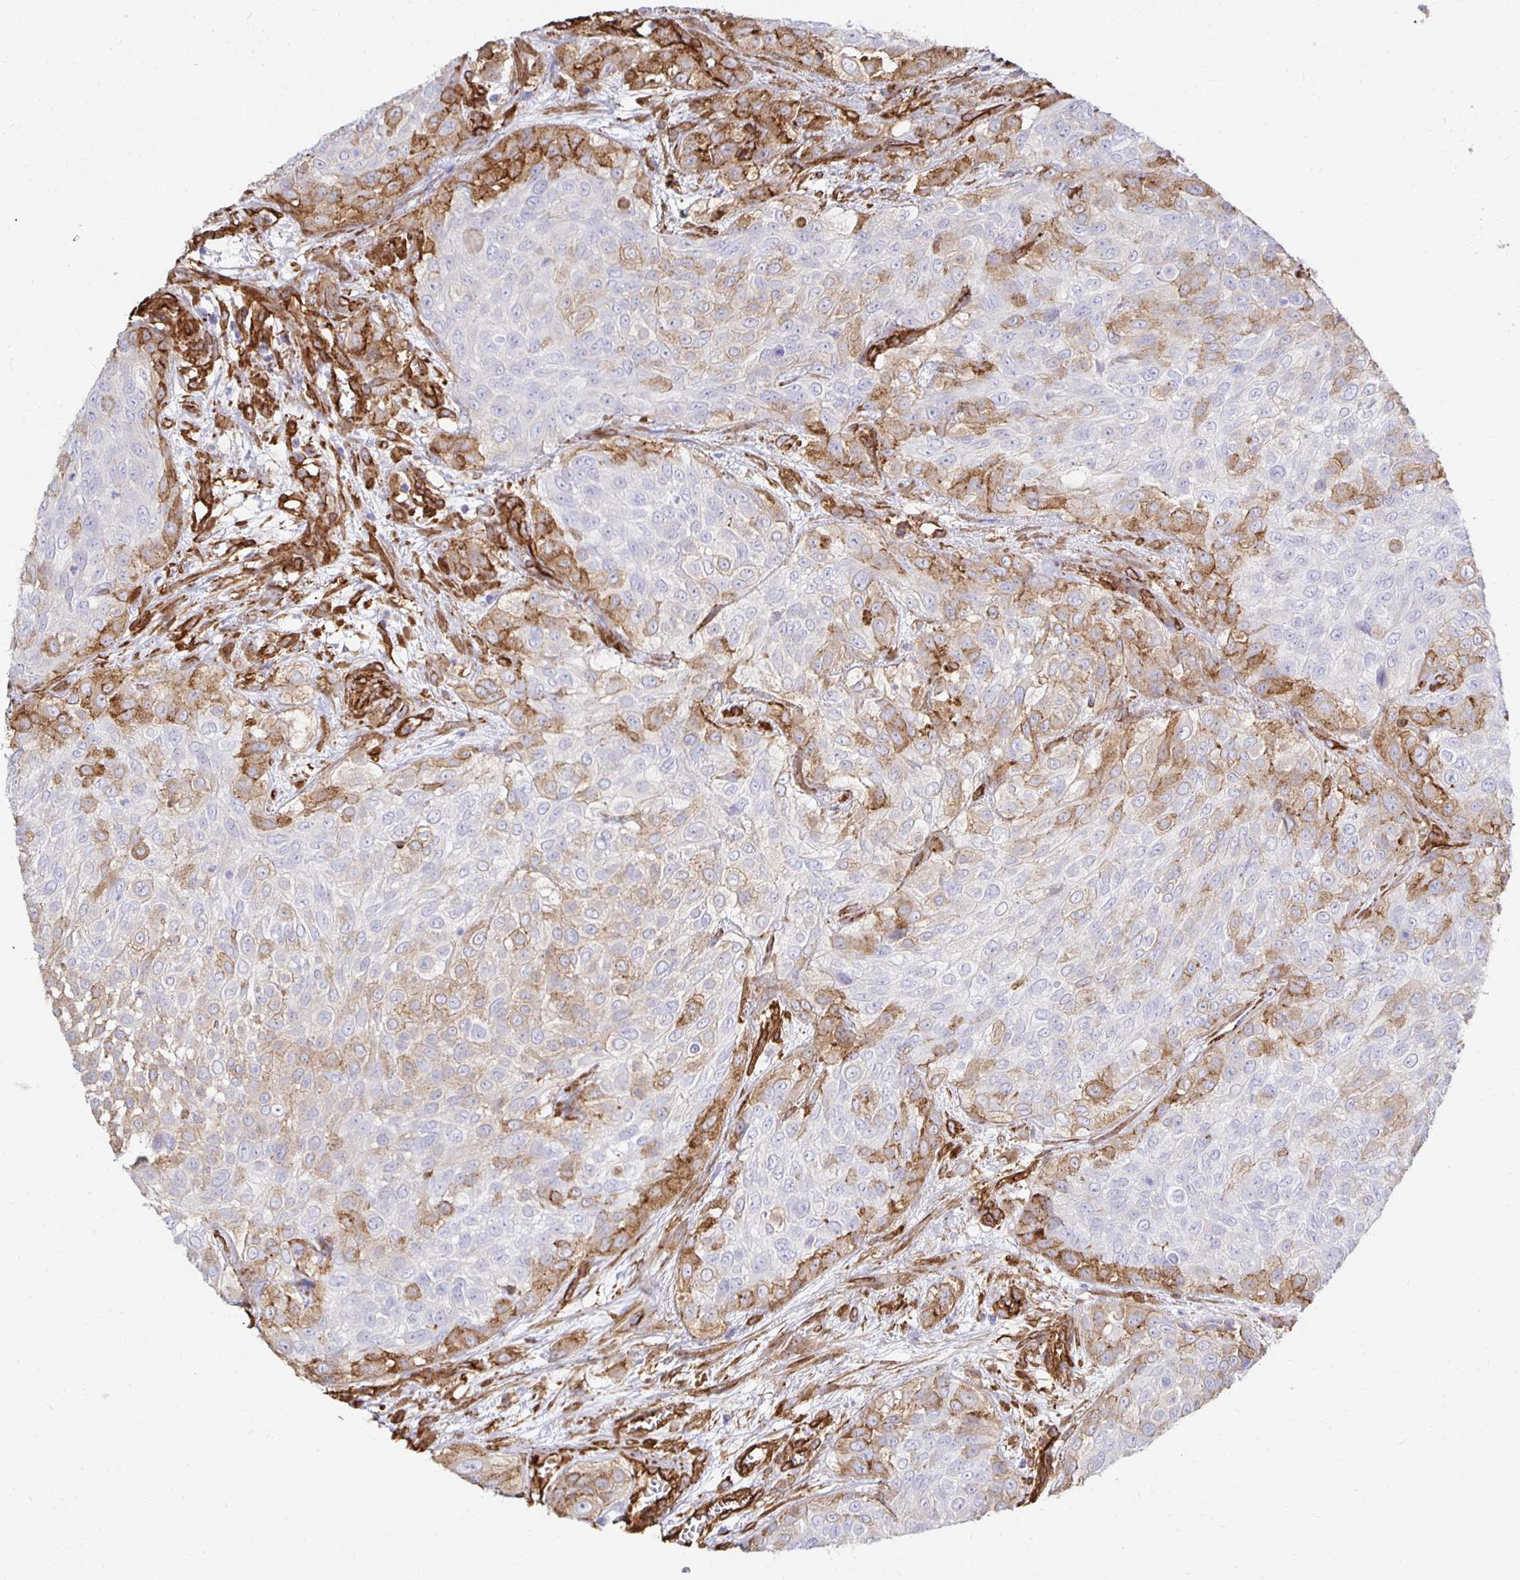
{"staining": {"intensity": "moderate", "quantity": "<25%", "location": "cytoplasmic/membranous"}, "tissue": "urothelial cancer", "cell_type": "Tumor cells", "image_type": "cancer", "snomed": [{"axis": "morphology", "description": "Urothelial carcinoma, High grade"}, {"axis": "topography", "description": "Urinary bladder"}], "caption": "Protein analysis of high-grade urothelial carcinoma tissue shows moderate cytoplasmic/membranous staining in about <25% of tumor cells.", "gene": "VIPR2", "patient": {"sex": "male", "age": 57}}